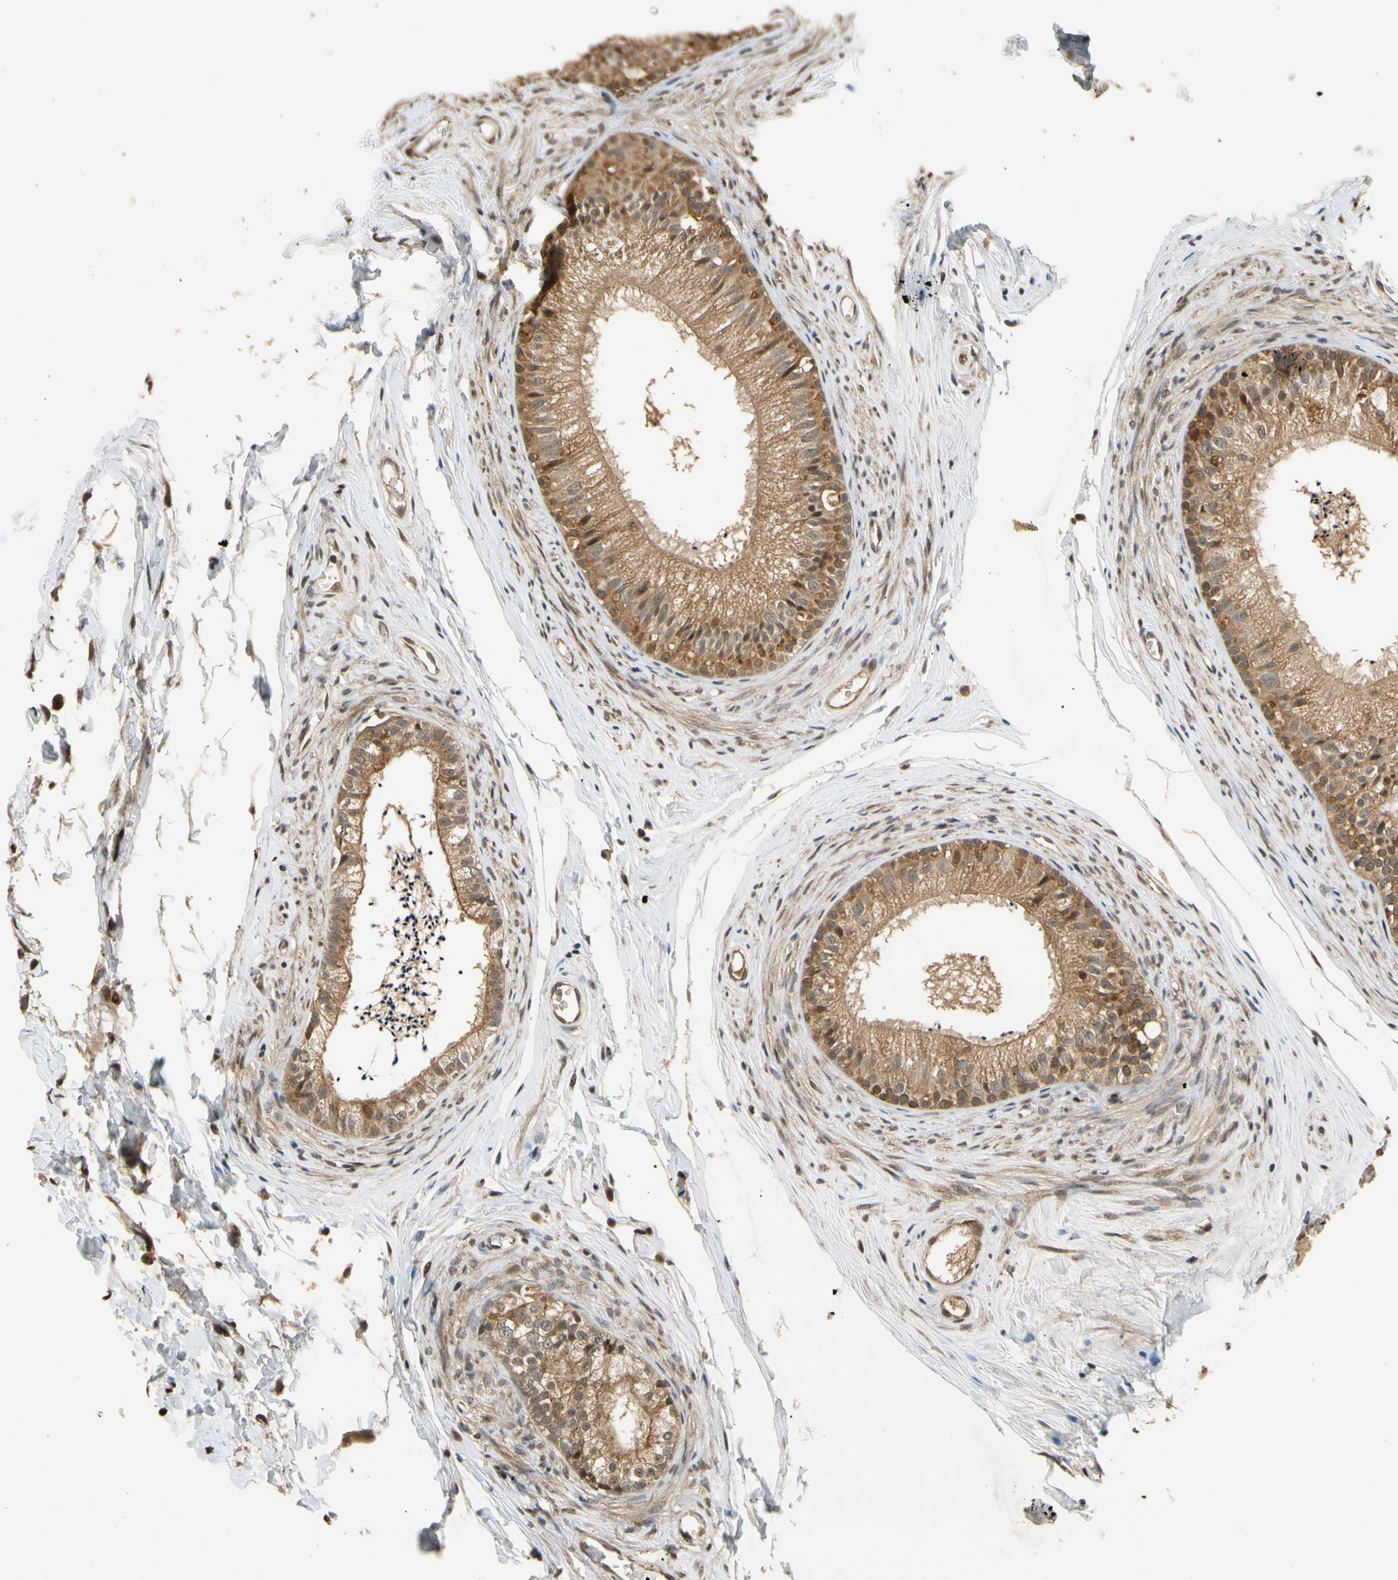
{"staining": {"intensity": "moderate", "quantity": ">75%", "location": "cytoplasmic/membranous"}, "tissue": "epididymis", "cell_type": "Glandular cells", "image_type": "normal", "snomed": [{"axis": "morphology", "description": "Normal tissue, NOS"}, {"axis": "topography", "description": "Epididymis"}], "caption": "A brown stain shows moderate cytoplasmic/membranous staining of a protein in glandular cells of unremarkable epididymis.", "gene": "TMEM230", "patient": {"sex": "male", "age": 56}}